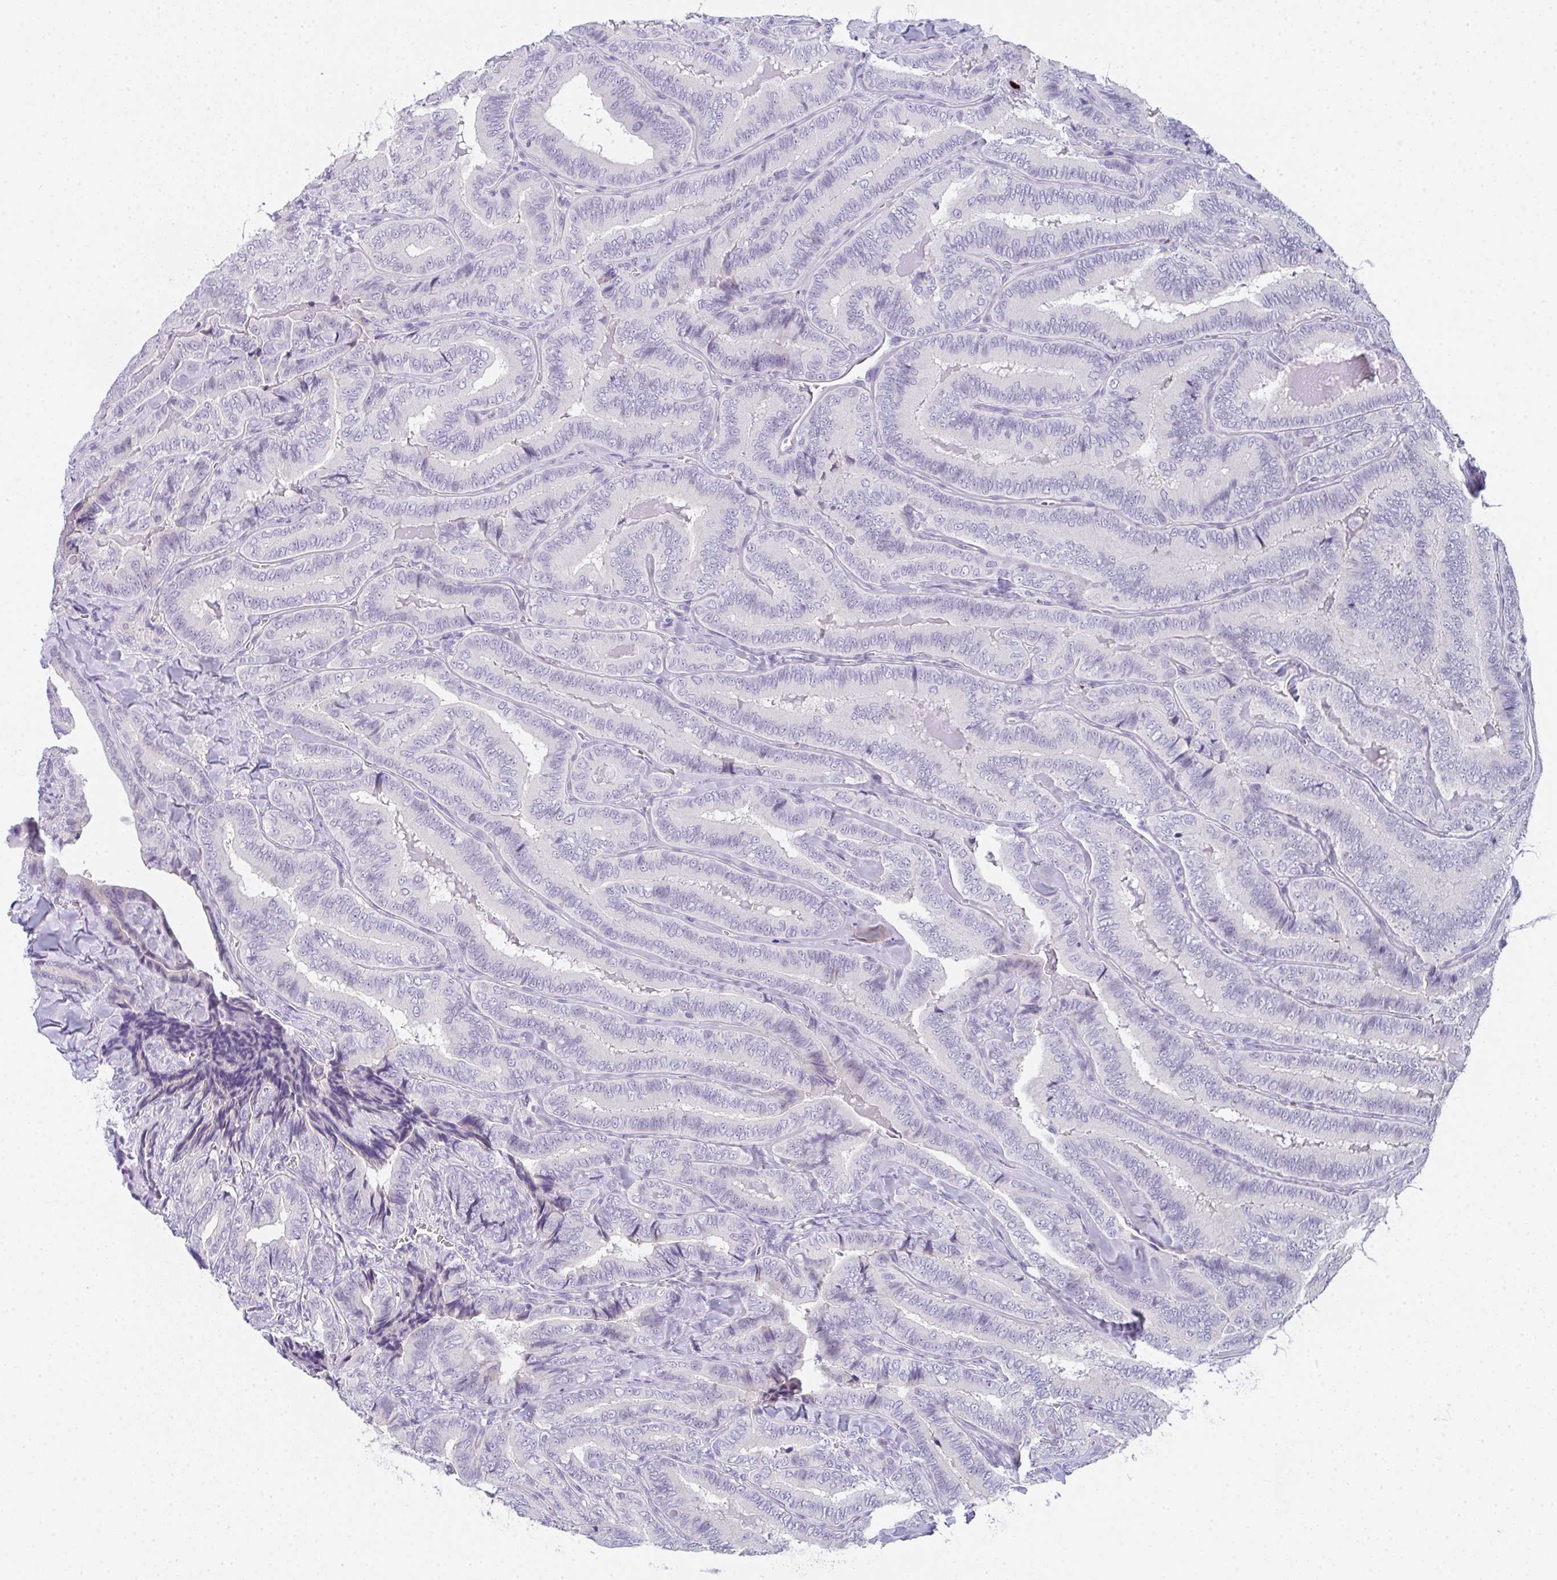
{"staining": {"intensity": "negative", "quantity": "none", "location": "none"}, "tissue": "thyroid cancer", "cell_type": "Tumor cells", "image_type": "cancer", "snomed": [{"axis": "morphology", "description": "Papillary adenocarcinoma, NOS"}, {"axis": "topography", "description": "Thyroid gland"}], "caption": "IHC of human papillary adenocarcinoma (thyroid) reveals no staining in tumor cells.", "gene": "CACNA1S", "patient": {"sex": "male", "age": 61}}